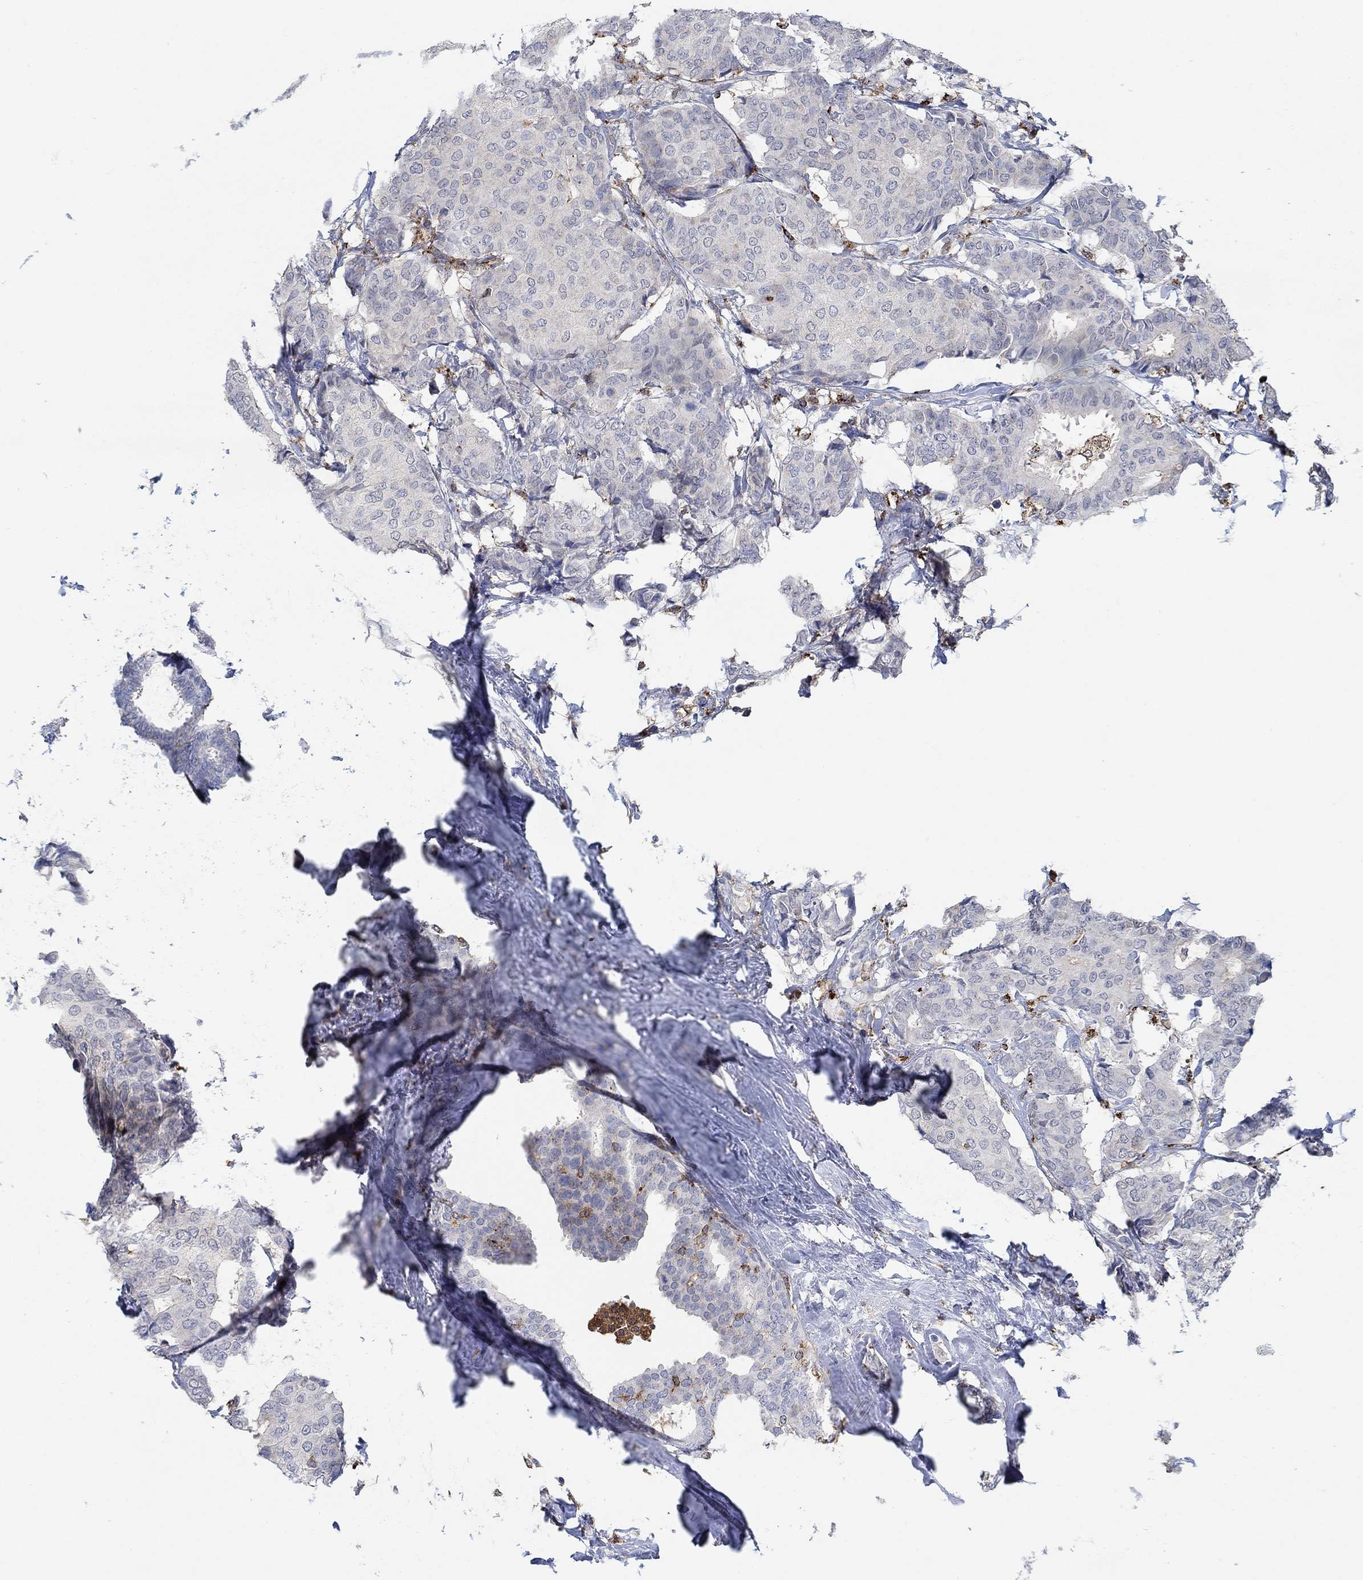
{"staining": {"intensity": "negative", "quantity": "none", "location": "none"}, "tissue": "breast cancer", "cell_type": "Tumor cells", "image_type": "cancer", "snomed": [{"axis": "morphology", "description": "Duct carcinoma"}, {"axis": "topography", "description": "Breast"}], "caption": "This is a micrograph of immunohistochemistry (IHC) staining of intraductal carcinoma (breast), which shows no expression in tumor cells.", "gene": "MPP1", "patient": {"sex": "female", "age": 75}}